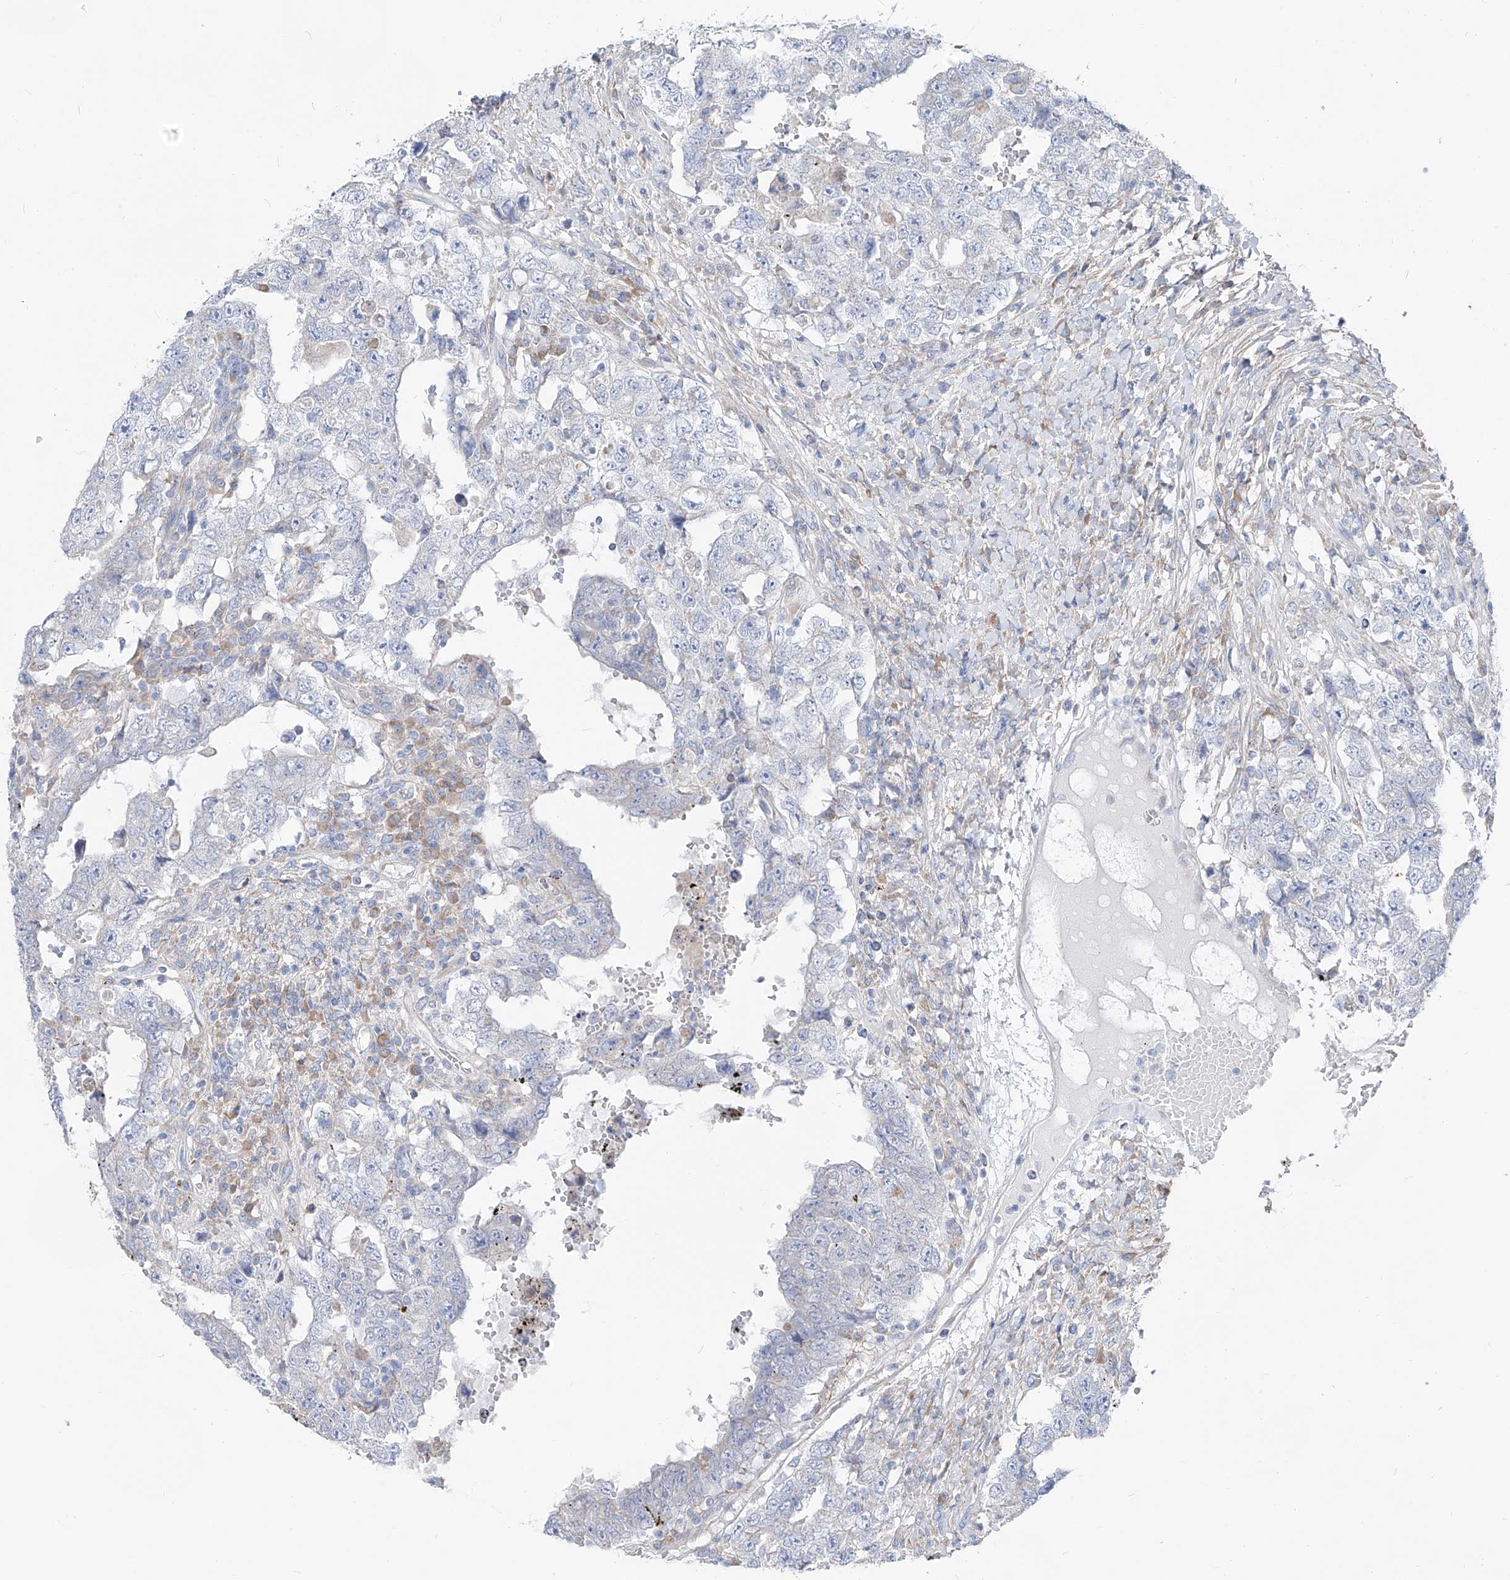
{"staining": {"intensity": "negative", "quantity": "none", "location": "none"}, "tissue": "testis cancer", "cell_type": "Tumor cells", "image_type": "cancer", "snomed": [{"axis": "morphology", "description": "Carcinoma, Embryonal, NOS"}, {"axis": "topography", "description": "Testis"}], "caption": "Testis embryonal carcinoma was stained to show a protein in brown. There is no significant positivity in tumor cells. The staining is performed using DAB (3,3'-diaminobenzidine) brown chromogen with nuclei counter-stained in using hematoxylin.", "gene": "UFL1", "patient": {"sex": "male", "age": 26}}